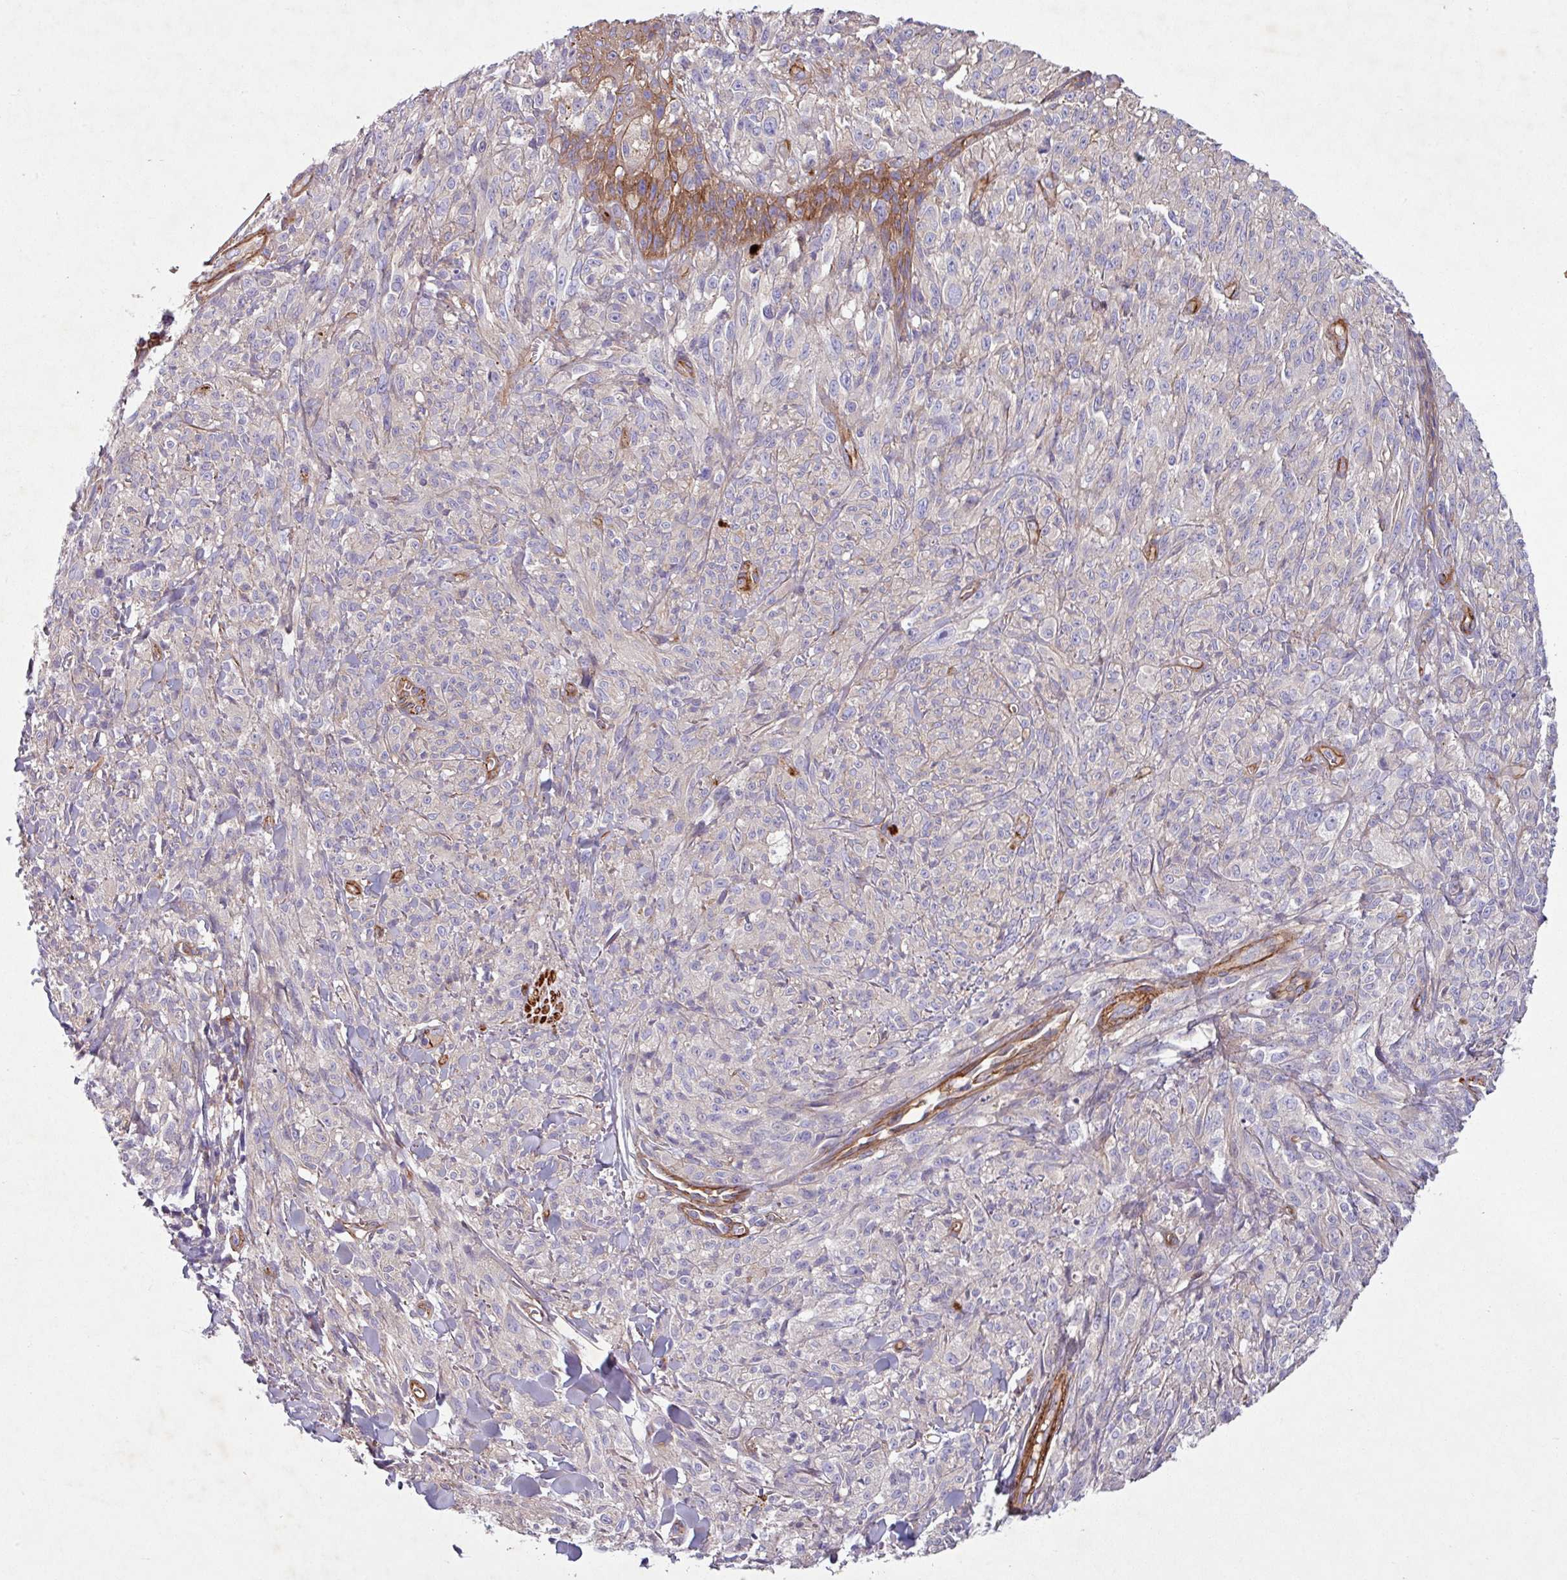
{"staining": {"intensity": "negative", "quantity": "none", "location": "none"}, "tissue": "melanoma", "cell_type": "Tumor cells", "image_type": "cancer", "snomed": [{"axis": "morphology", "description": "Malignant melanoma, NOS"}, {"axis": "topography", "description": "Skin of upper arm"}], "caption": "Human melanoma stained for a protein using IHC displays no expression in tumor cells.", "gene": "ATP2C2", "patient": {"sex": "female", "age": 65}}